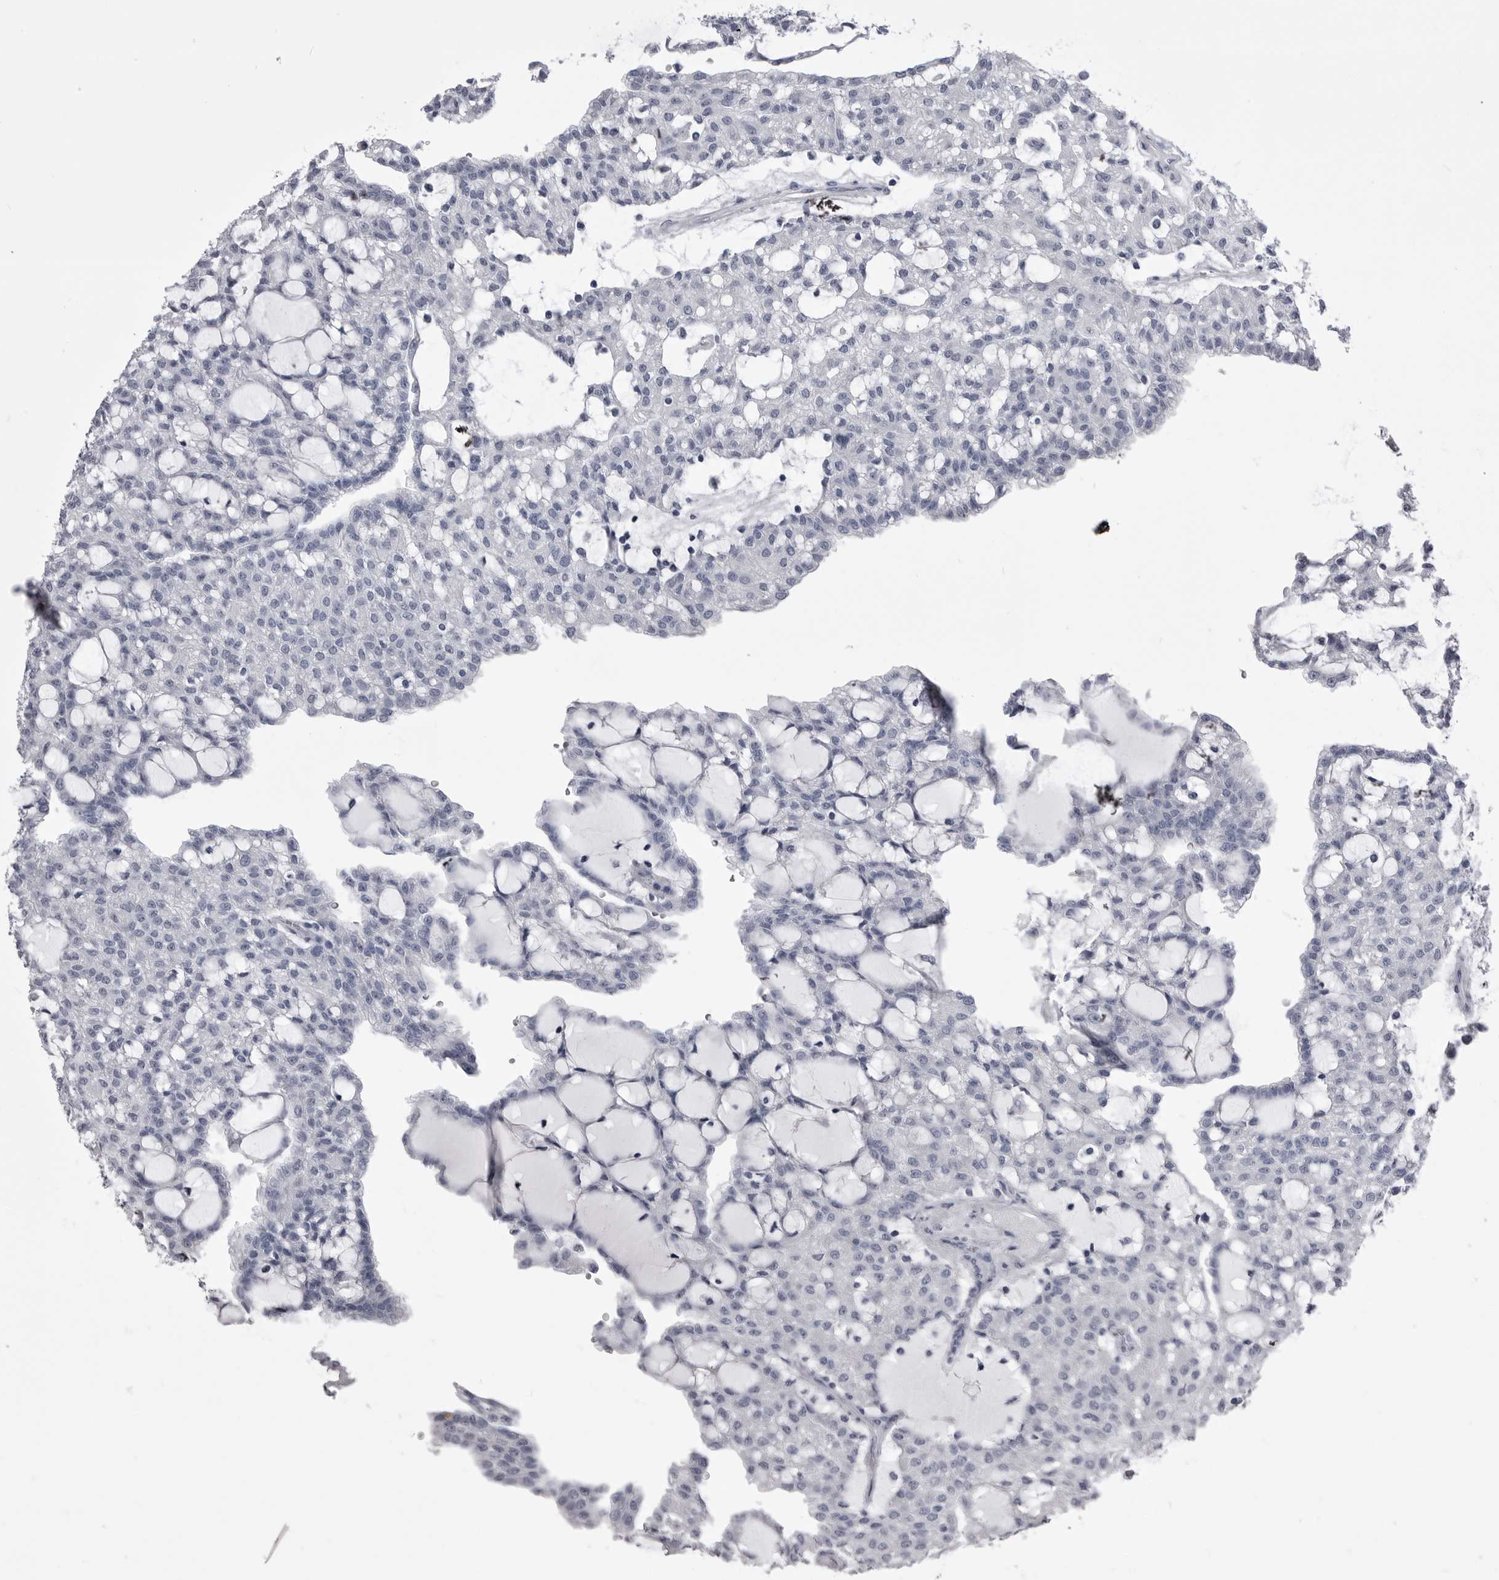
{"staining": {"intensity": "negative", "quantity": "none", "location": "none"}, "tissue": "renal cancer", "cell_type": "Tumor cells", "image_type": "cancer", "snomed": [{"axis": "morphology", "description": "Adenocarcinoma, NOS"}, {"axis": "topography", "description": "Kidney"}], "caption": "The photomicrograph reveals no staining of tumor cells in renal adenocarcinoma.", "gene": "ANK2", "patient": {"sex": "male", "age": 63}}